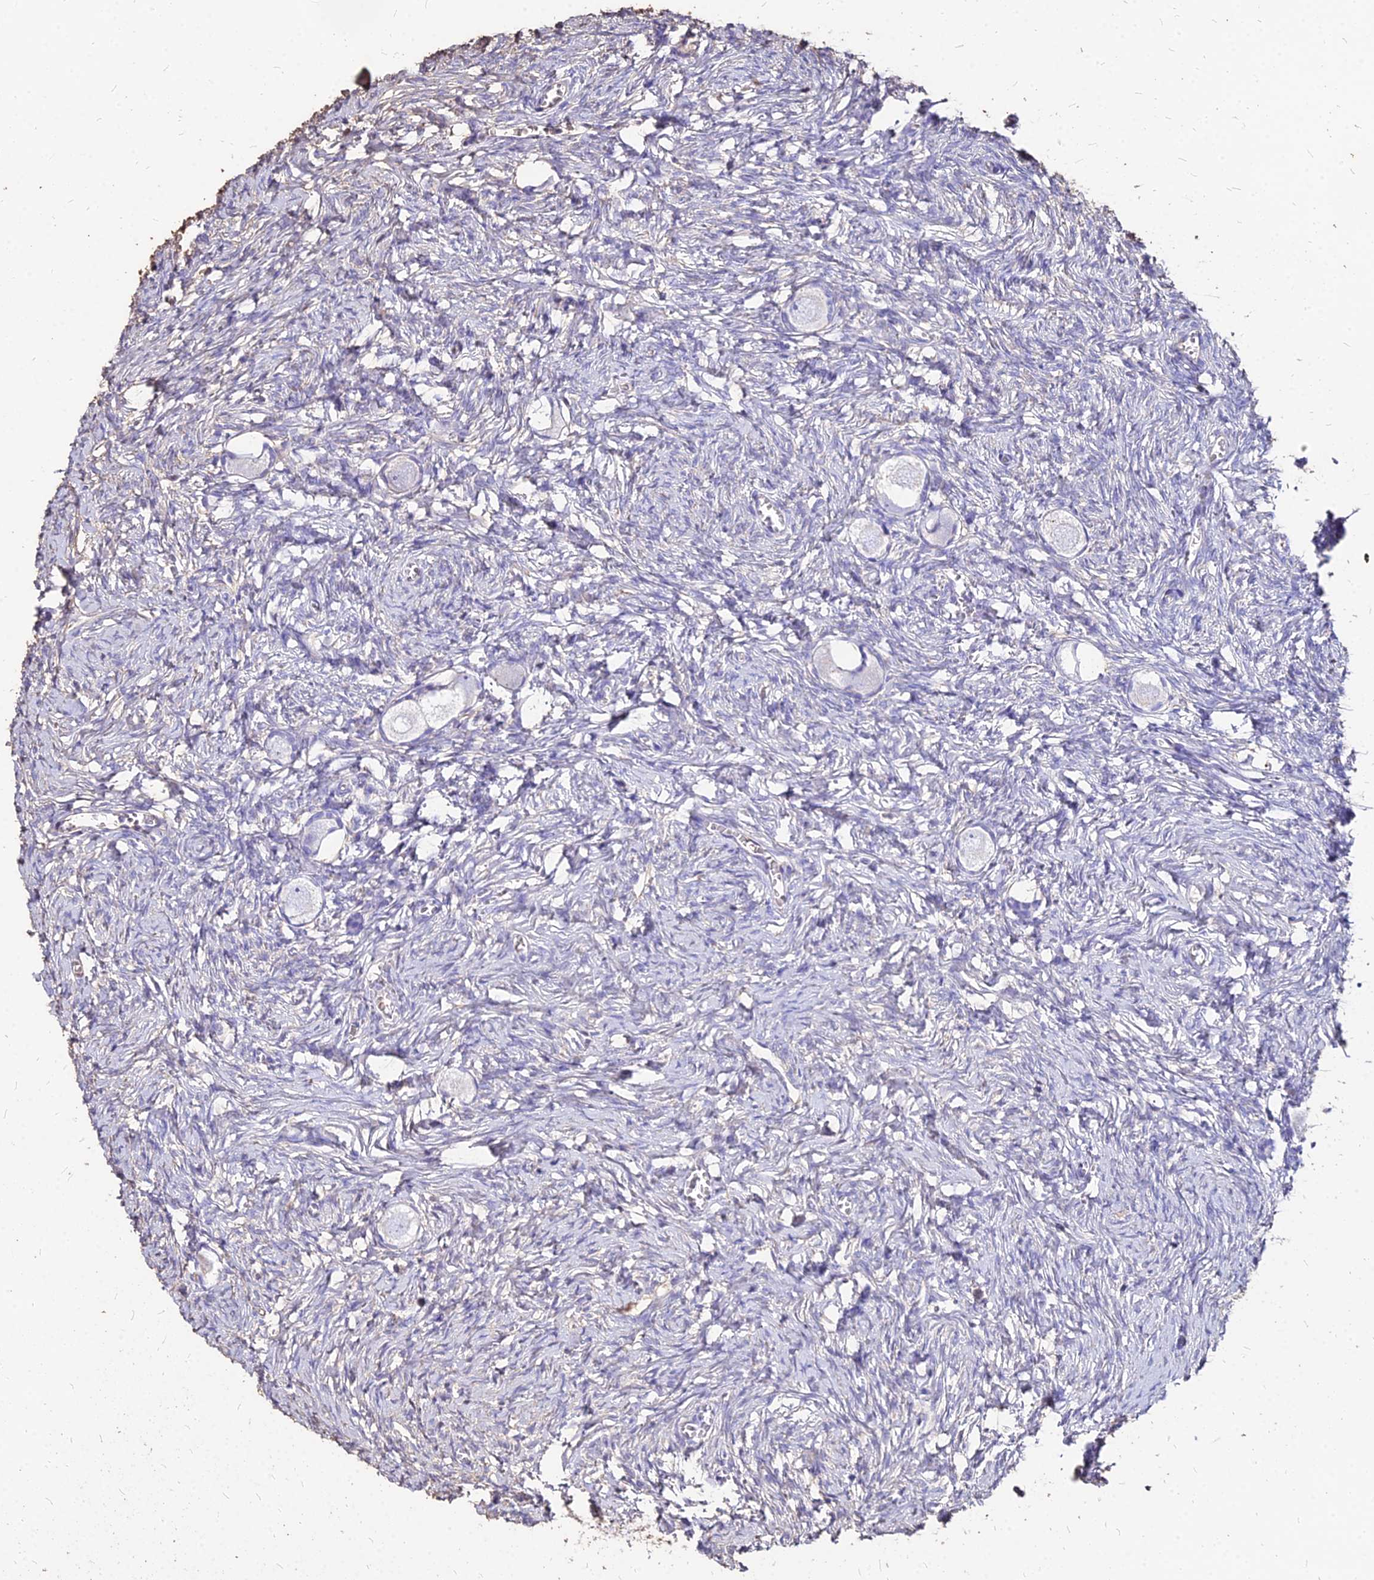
{"staining": {"intensity": "negative", "quantity": "none", "location": "none"}, "tissue": "ovary", "cell_type": "Follicle cells", "image_type": "normal", "snomed": [{"axis": "morphology", "description": "Normal tissue, NOS"}, {"axis": "topography", "description": "Ovary"}], "caption": "This photomicrograph is of normal ovary stained with immunohistochemistry (IHC) to label a protein in brown with the nuclei are counter-stained blue. There is no expression in follicle cells.", "gene": "NME5", "patient": {"sex": "female", "age": 27}}